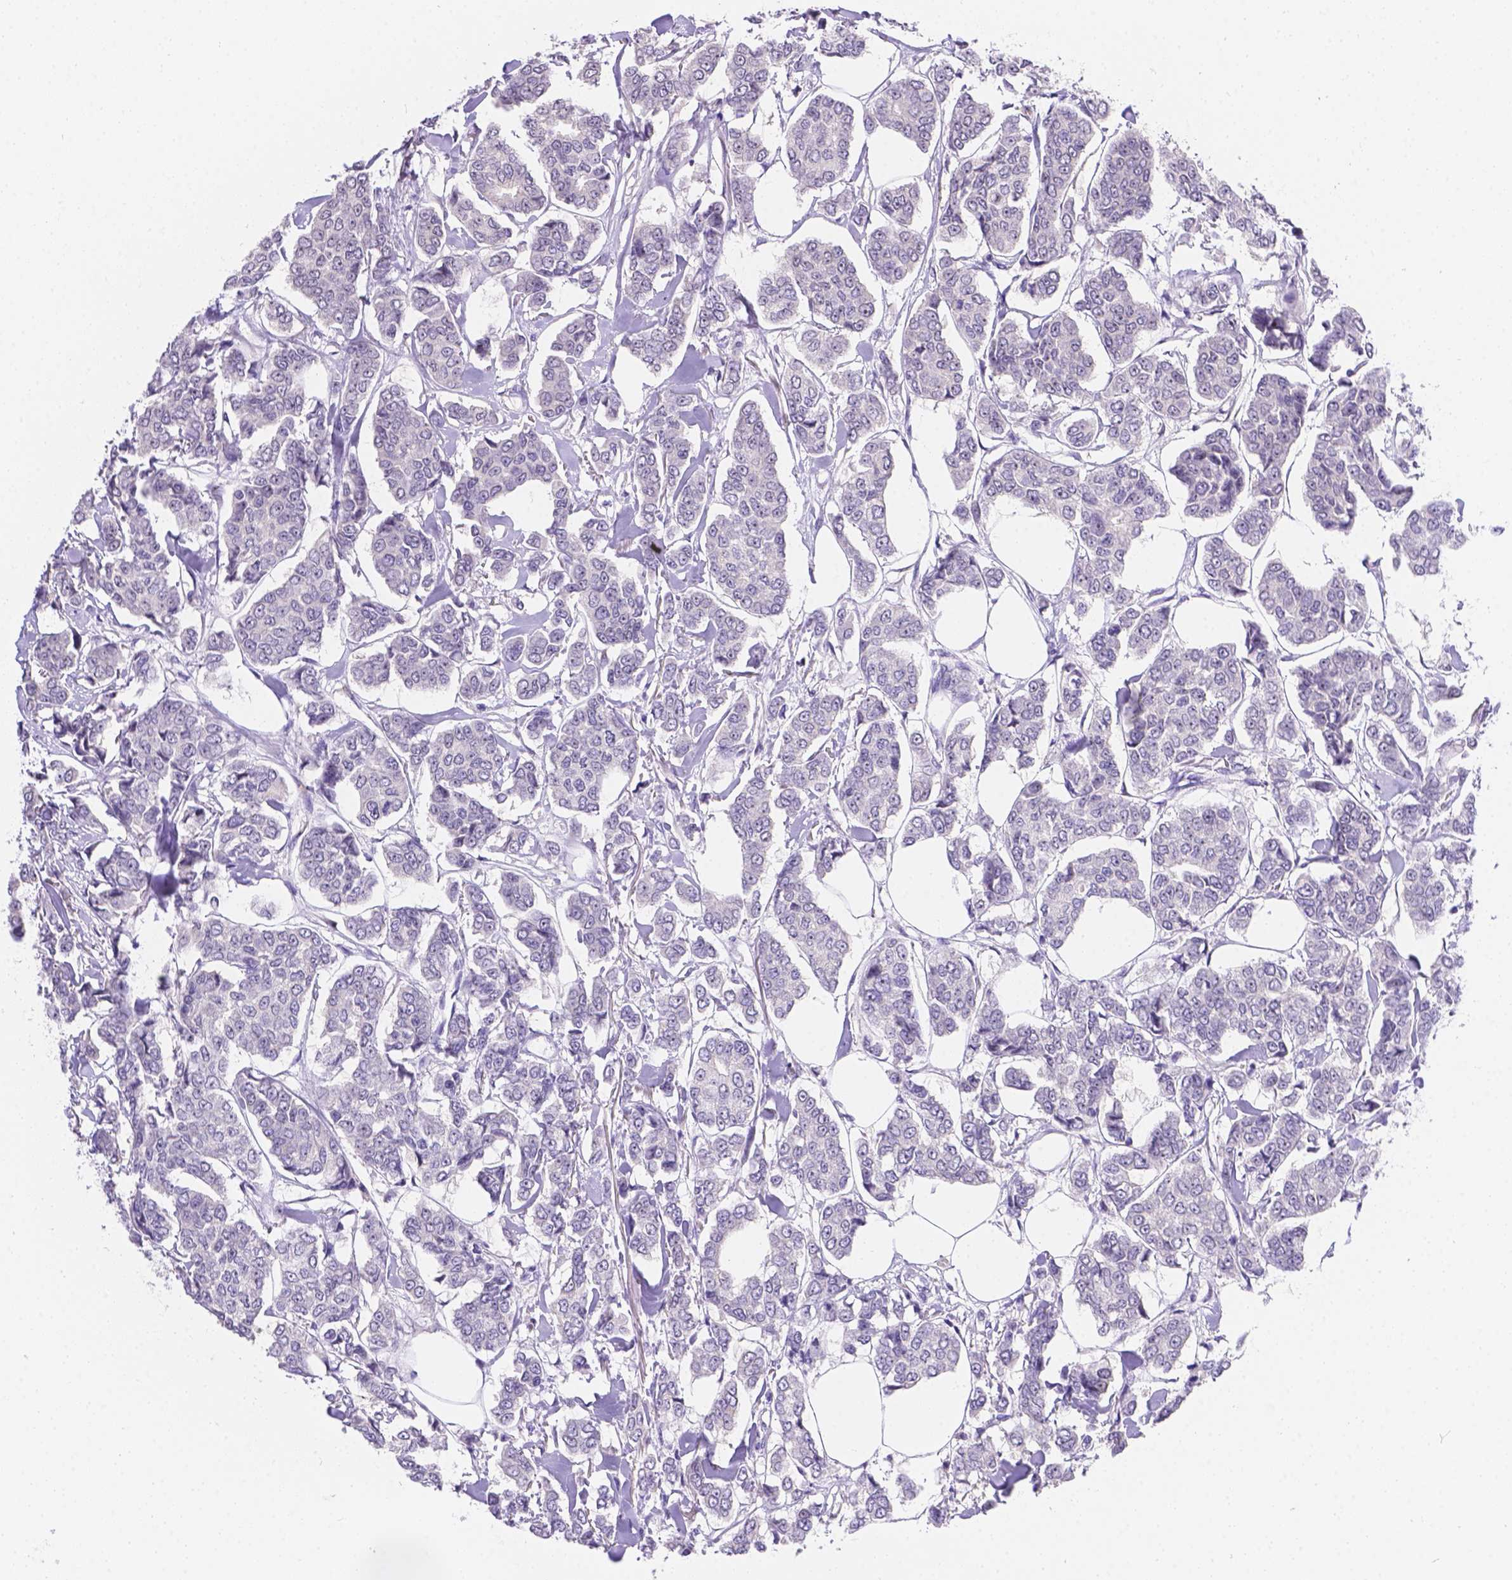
{"staining": {"intensity": "negative", "quantity": "none", "location": "none"}, "tissue": "breast cancer", "cell_type": "Tumor cells", "image_type": "cancer", "snomed": [{"axis": "morphology", "description": "Duct carcinoma"}, {"axis": "topography", "description": "Breast"}], "caption": "Immunohistochemistry micrograph of neoplastic tissue: human breast cancer (infiltrating ductal carcinoma) stained with DAB (3,3'-diaminobenzidine) reveals no significant protein expression in tumor cells. (DAB IHC visualized using brightfield microscopy, high magnification).", "gene": "CD96", "patient": {"sex": "female", "age": 94}}